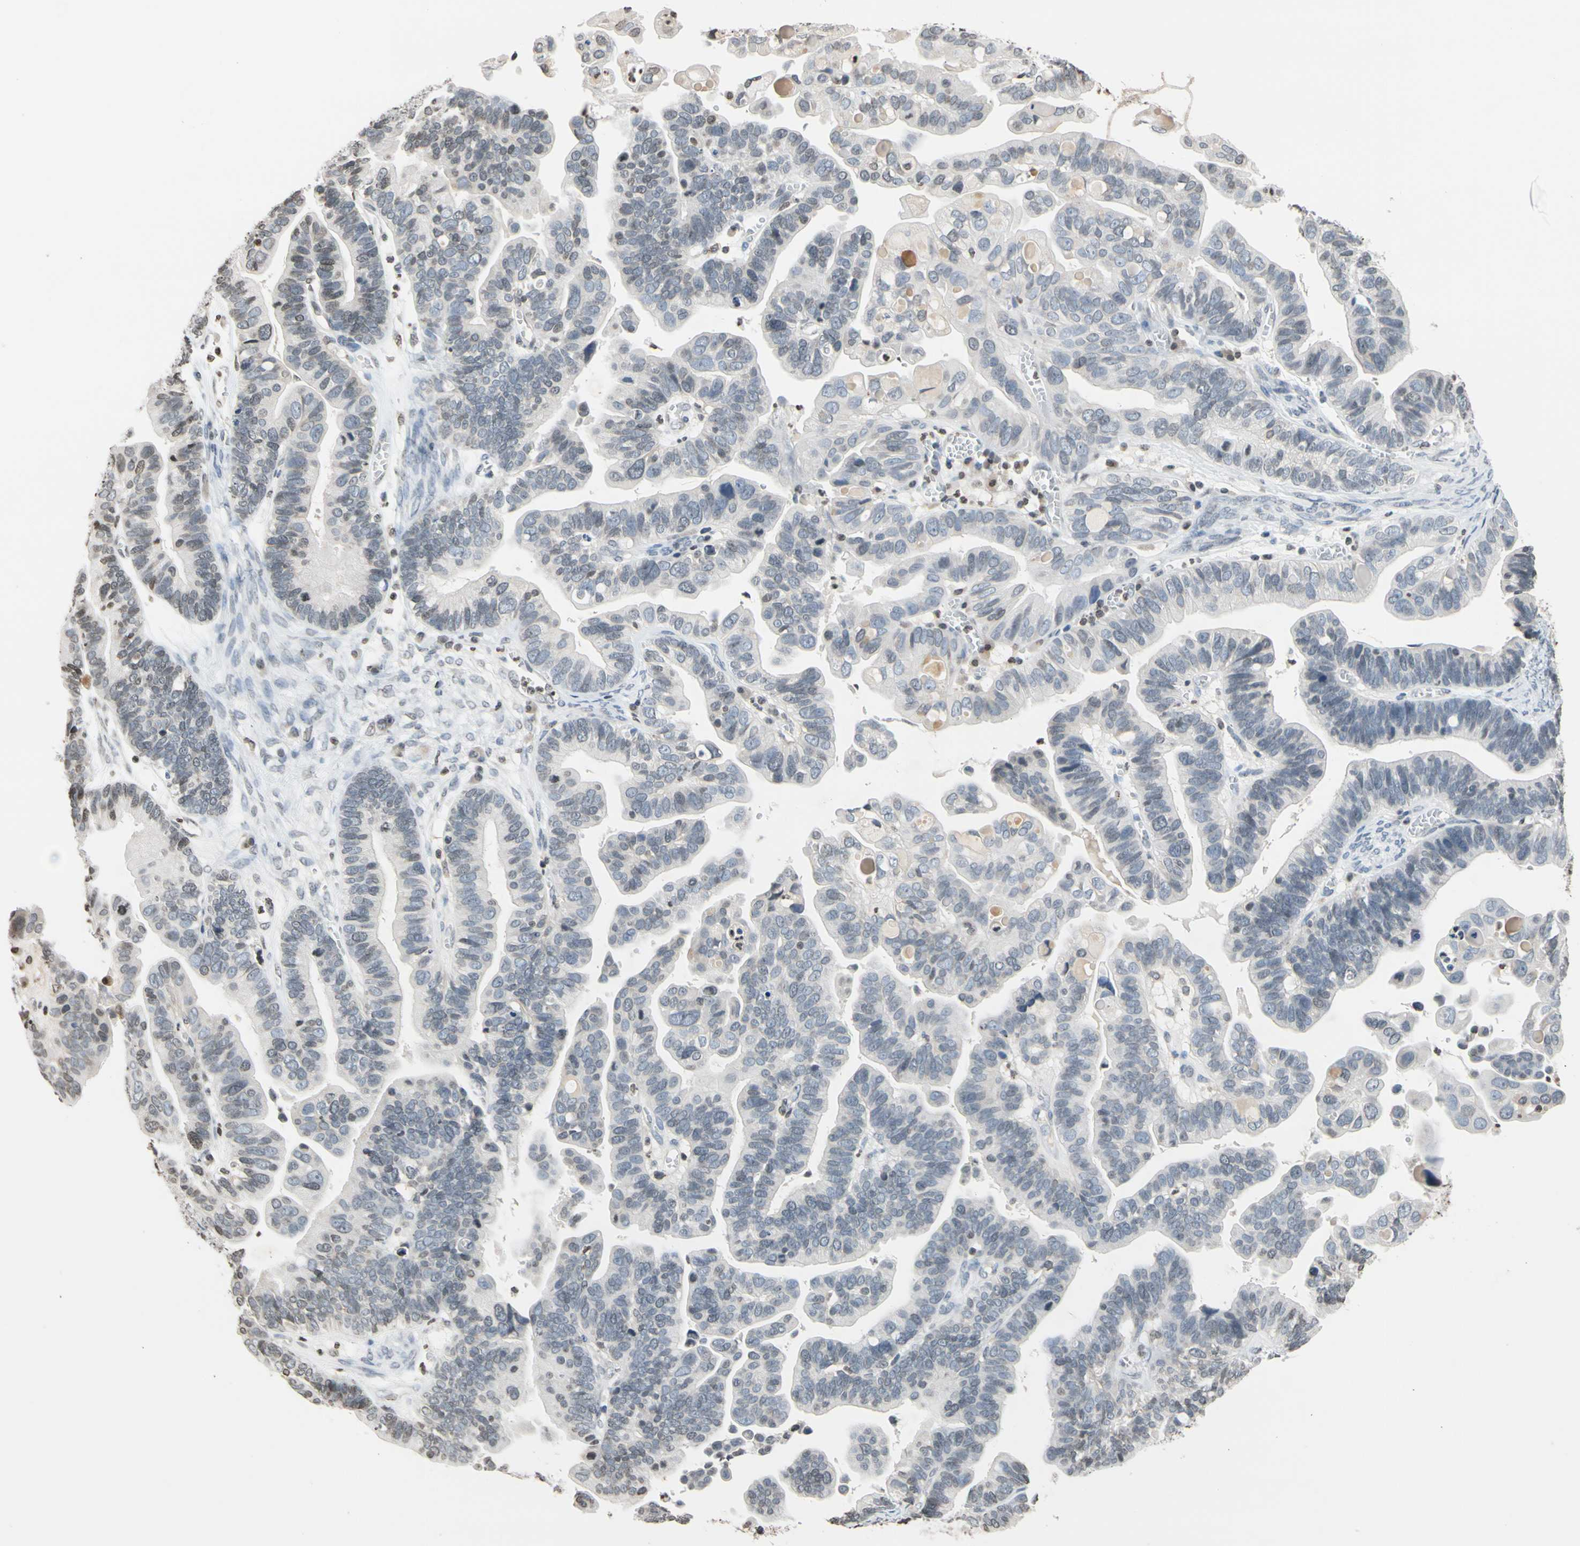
{"staining": {"intensity": "negative", "quantity": "none", "location": "none"}, "tissue": "ovarian cancer", "cell_type": "Tumor cells", "image_type": "cancer", "snomed": [{"axis": "morphology", "description": "Cystadenocarcinoma, serous, NOS"}, {"axis": "topography", "description": "Ovary"}], "caption": "High power microscopy image of an immunohistochemistry (IHC) photomicrograph of ovarian cancer, revealing no significant expression in tumor cells.", "gene": "GPX4", "patient": {"sex": "female", "age": 56}}